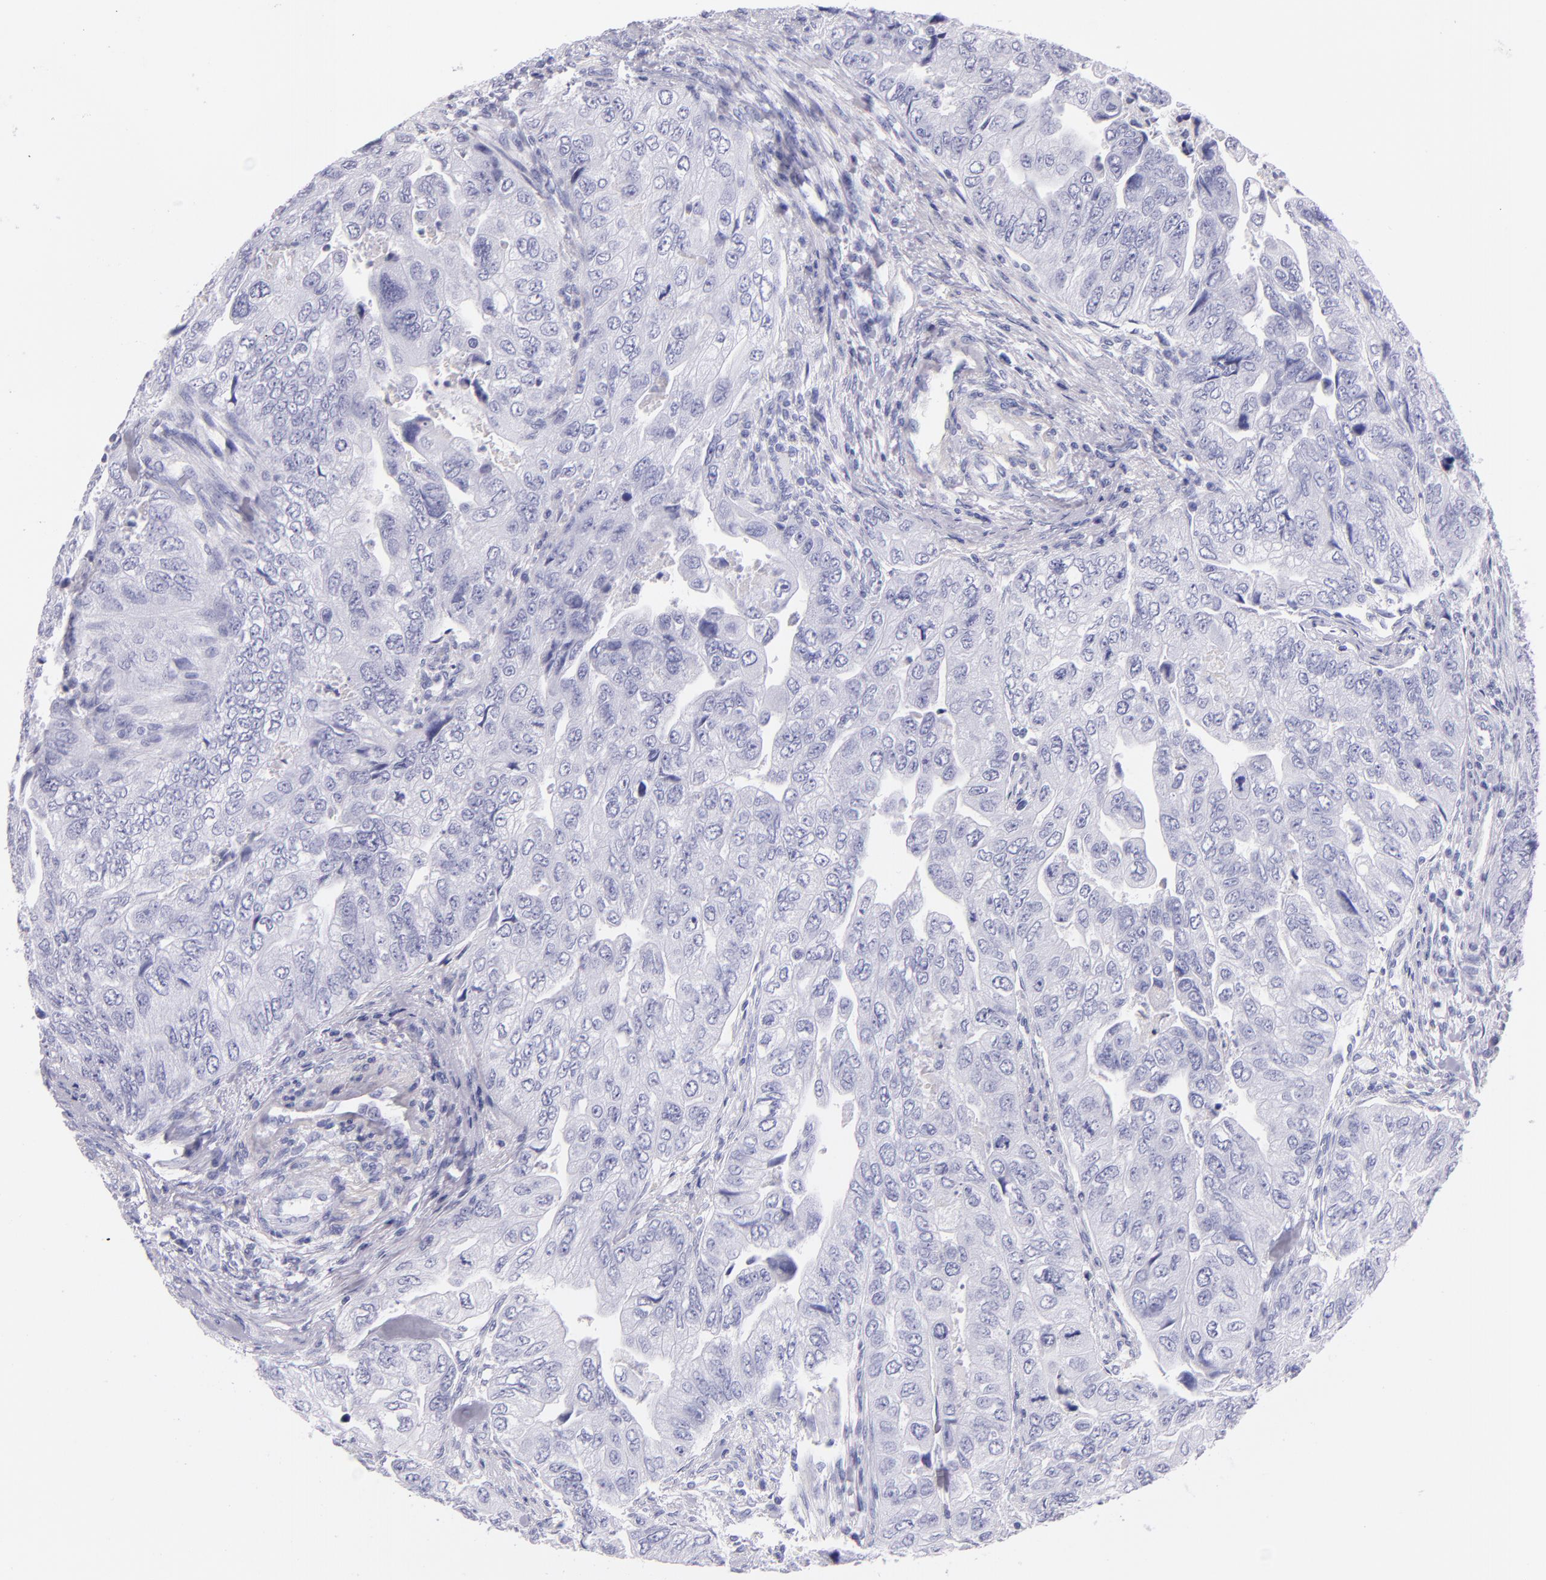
{"staining": {"intensity": "negative", "quantity": "none", "location": "none"}, "tissue": "colorectal cancer", "cell_type": "Tumor cells", "image_type": "cancer", "snomed": [{"axis": "morphology", "description": "Adenocarcinoma, NOS"}, {"axis": "topography", "description": "Colon"}], "caption": "DAB immunohistochemical staining of colorectal adenocarcinoma exhibits no significant expression in tumor cells.", "gene": "SFTPB", "patient": {"sex": "female", "age": 11}}